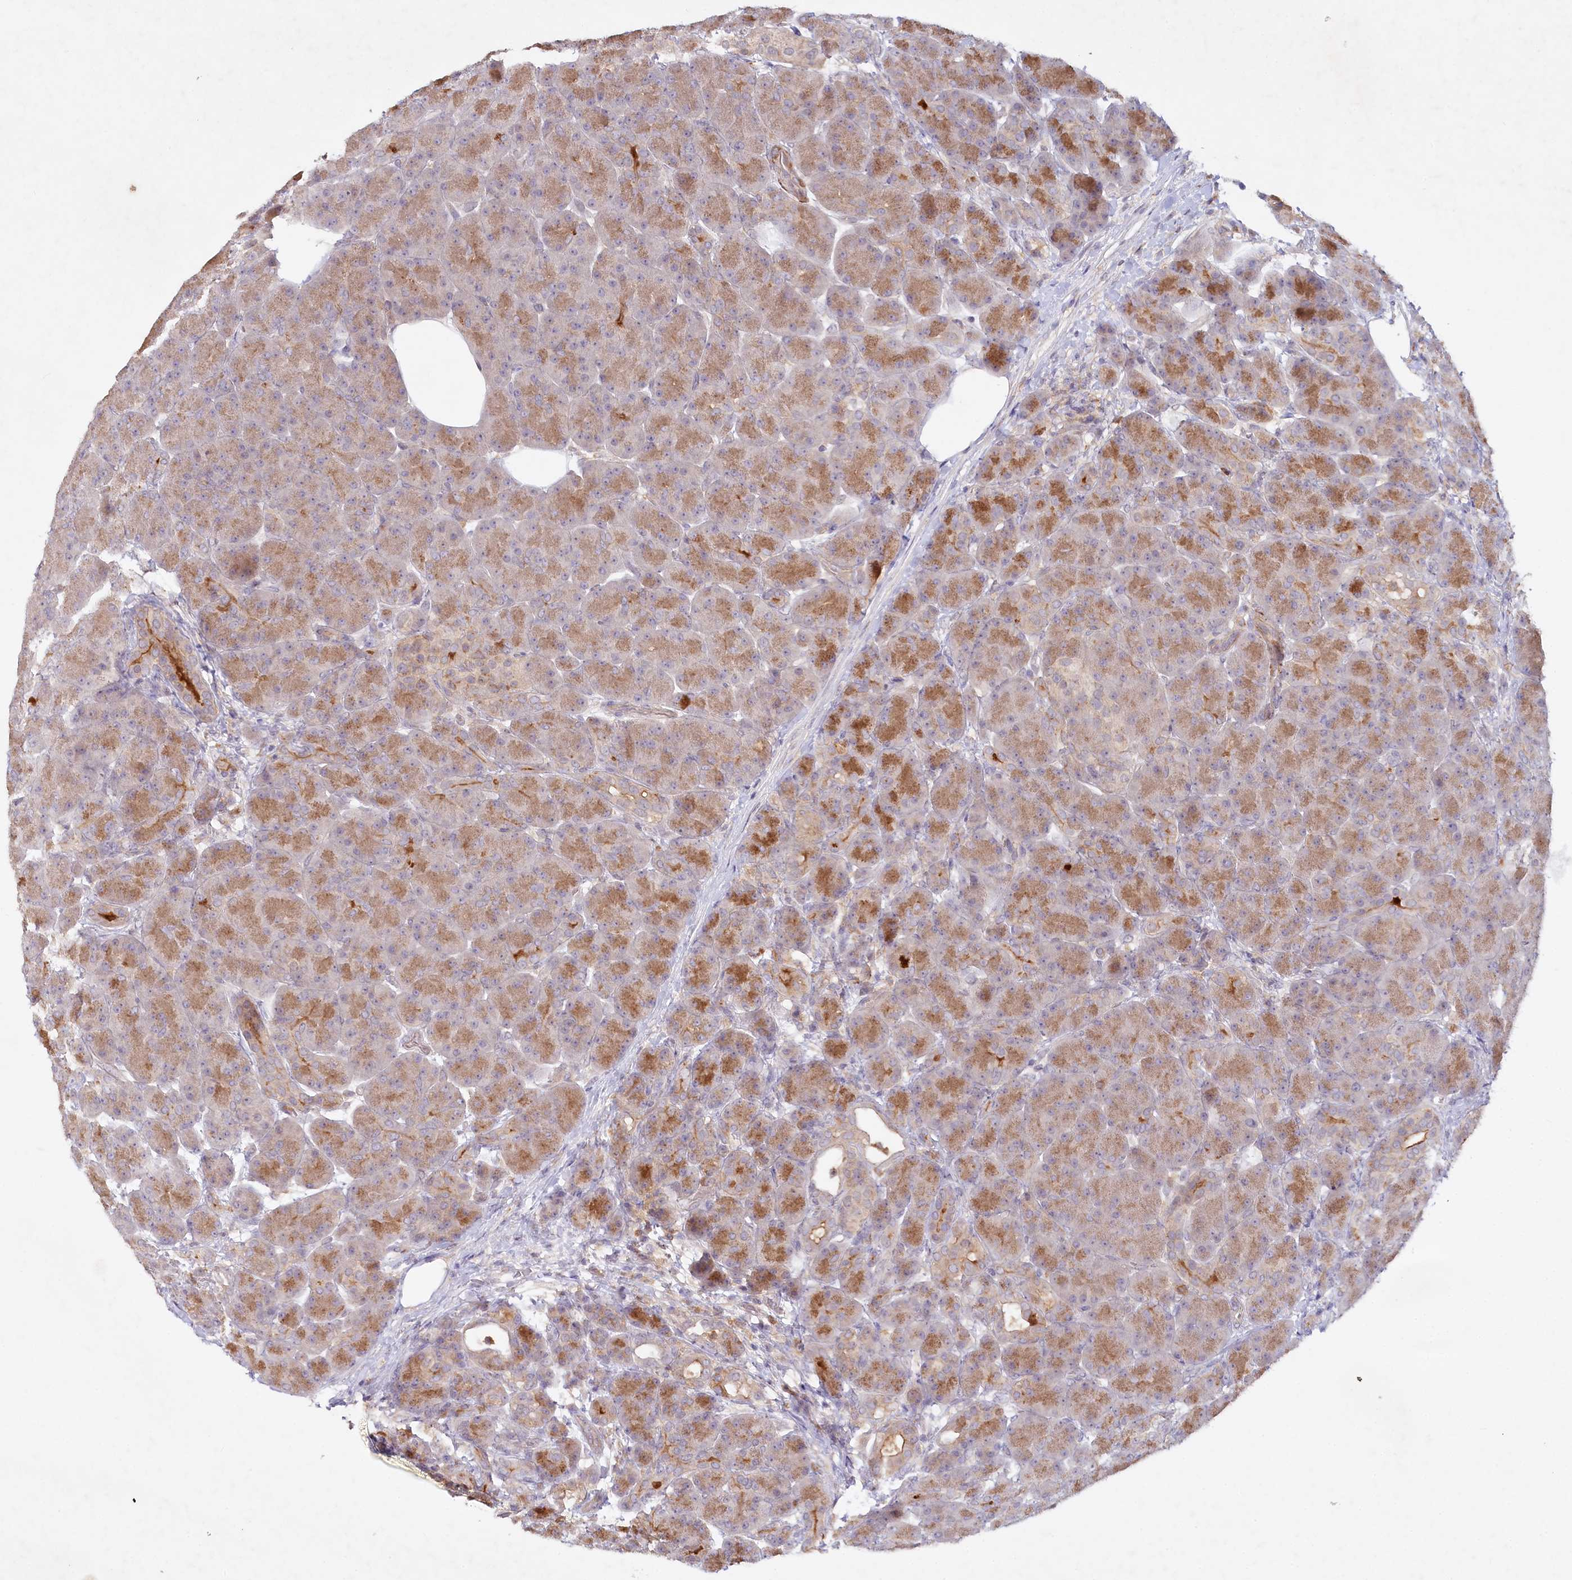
{"staining": {"intensity": "moderate", "quantity": ">75%", "location": "cytoplasmic/membranous"}, "tissue": "pancreas", "cell_type": "Exocrine glandular cells", "image_type": "normal", "snomed": [{"axis": "morphology", "description": "Normal tissue, NOS"}, {"axis": "topography", "description": "Pancreas"}], "caption": "Immunohistochemical staining of benign human pancreas displays >75% levels of moderate cytoplasmic/membranous protein staining in approximately >75% of exocrine glandular cells. The protein of interest is stained brown, and the nuclei are stained in blue (DAB IHC with brightfield microscopy, high magnification).", "gene": "ALDH3B1", "patient": {"sex": "male", "age": 63}}